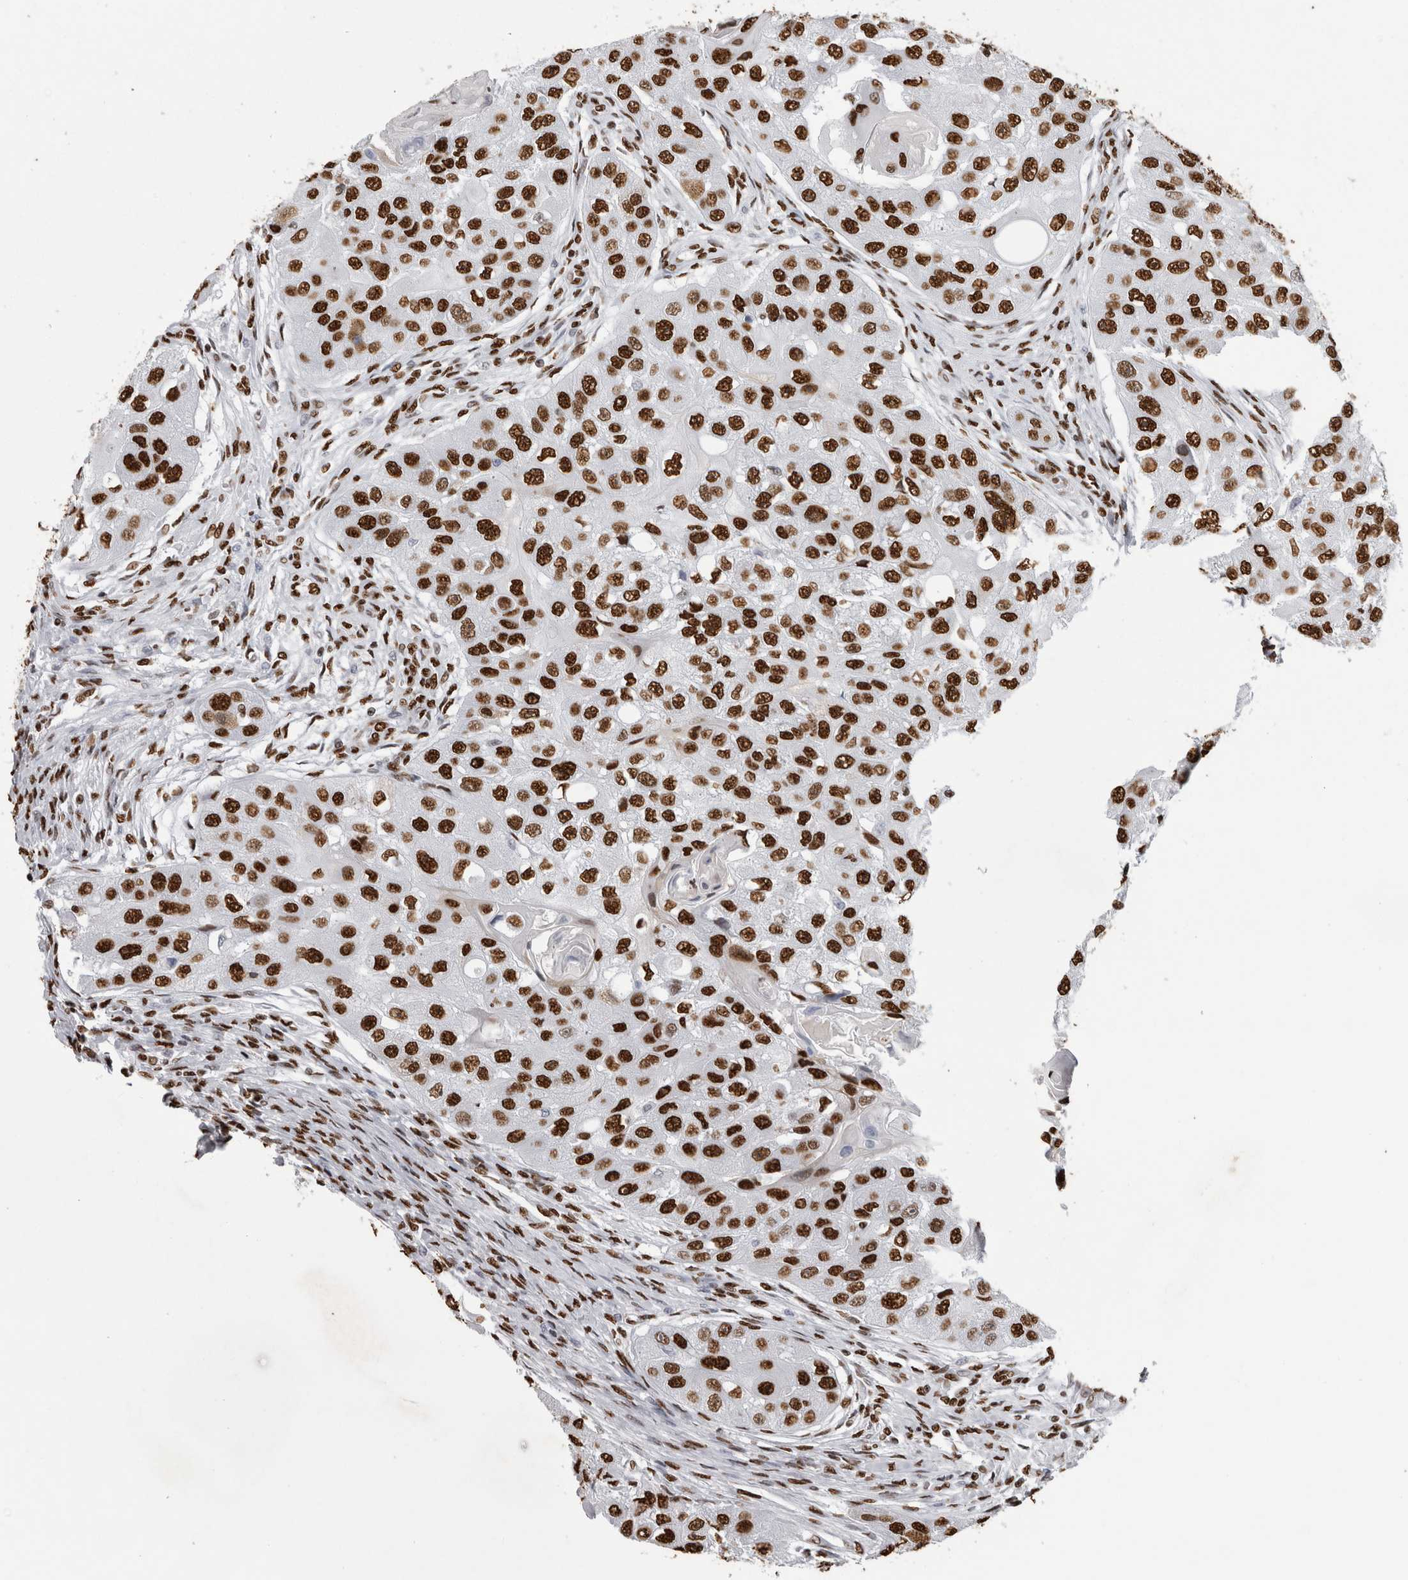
{"staining": {"intensity": "strong", "quantity": ">75%", "location": "nuclear"}, "tissue": "head and neck cancer", "cell_type": "Tumor cells", "image_type": "cancer", "snomed": [{"axis": "morphology", "description": "Normal tissue, NOS"}, {"axis": "morphology", "description": "Squamous cell carcinoma, NOS"}, {"axis": "topography", "description": "Skeletal muscle"}, {"axis": "topography", "description": "Head-Neck"}], "caption": "Immunohistochemistry (IHC) photomicrograph of human head and neck cancer (squamous cell carcinoma) stained for a protein (brown), which exhibits high levels of strong nuclear expression in about >75% of tumor cells.", "gene": "ALPK3", "patient": {"sex": "male", "age": 51}}